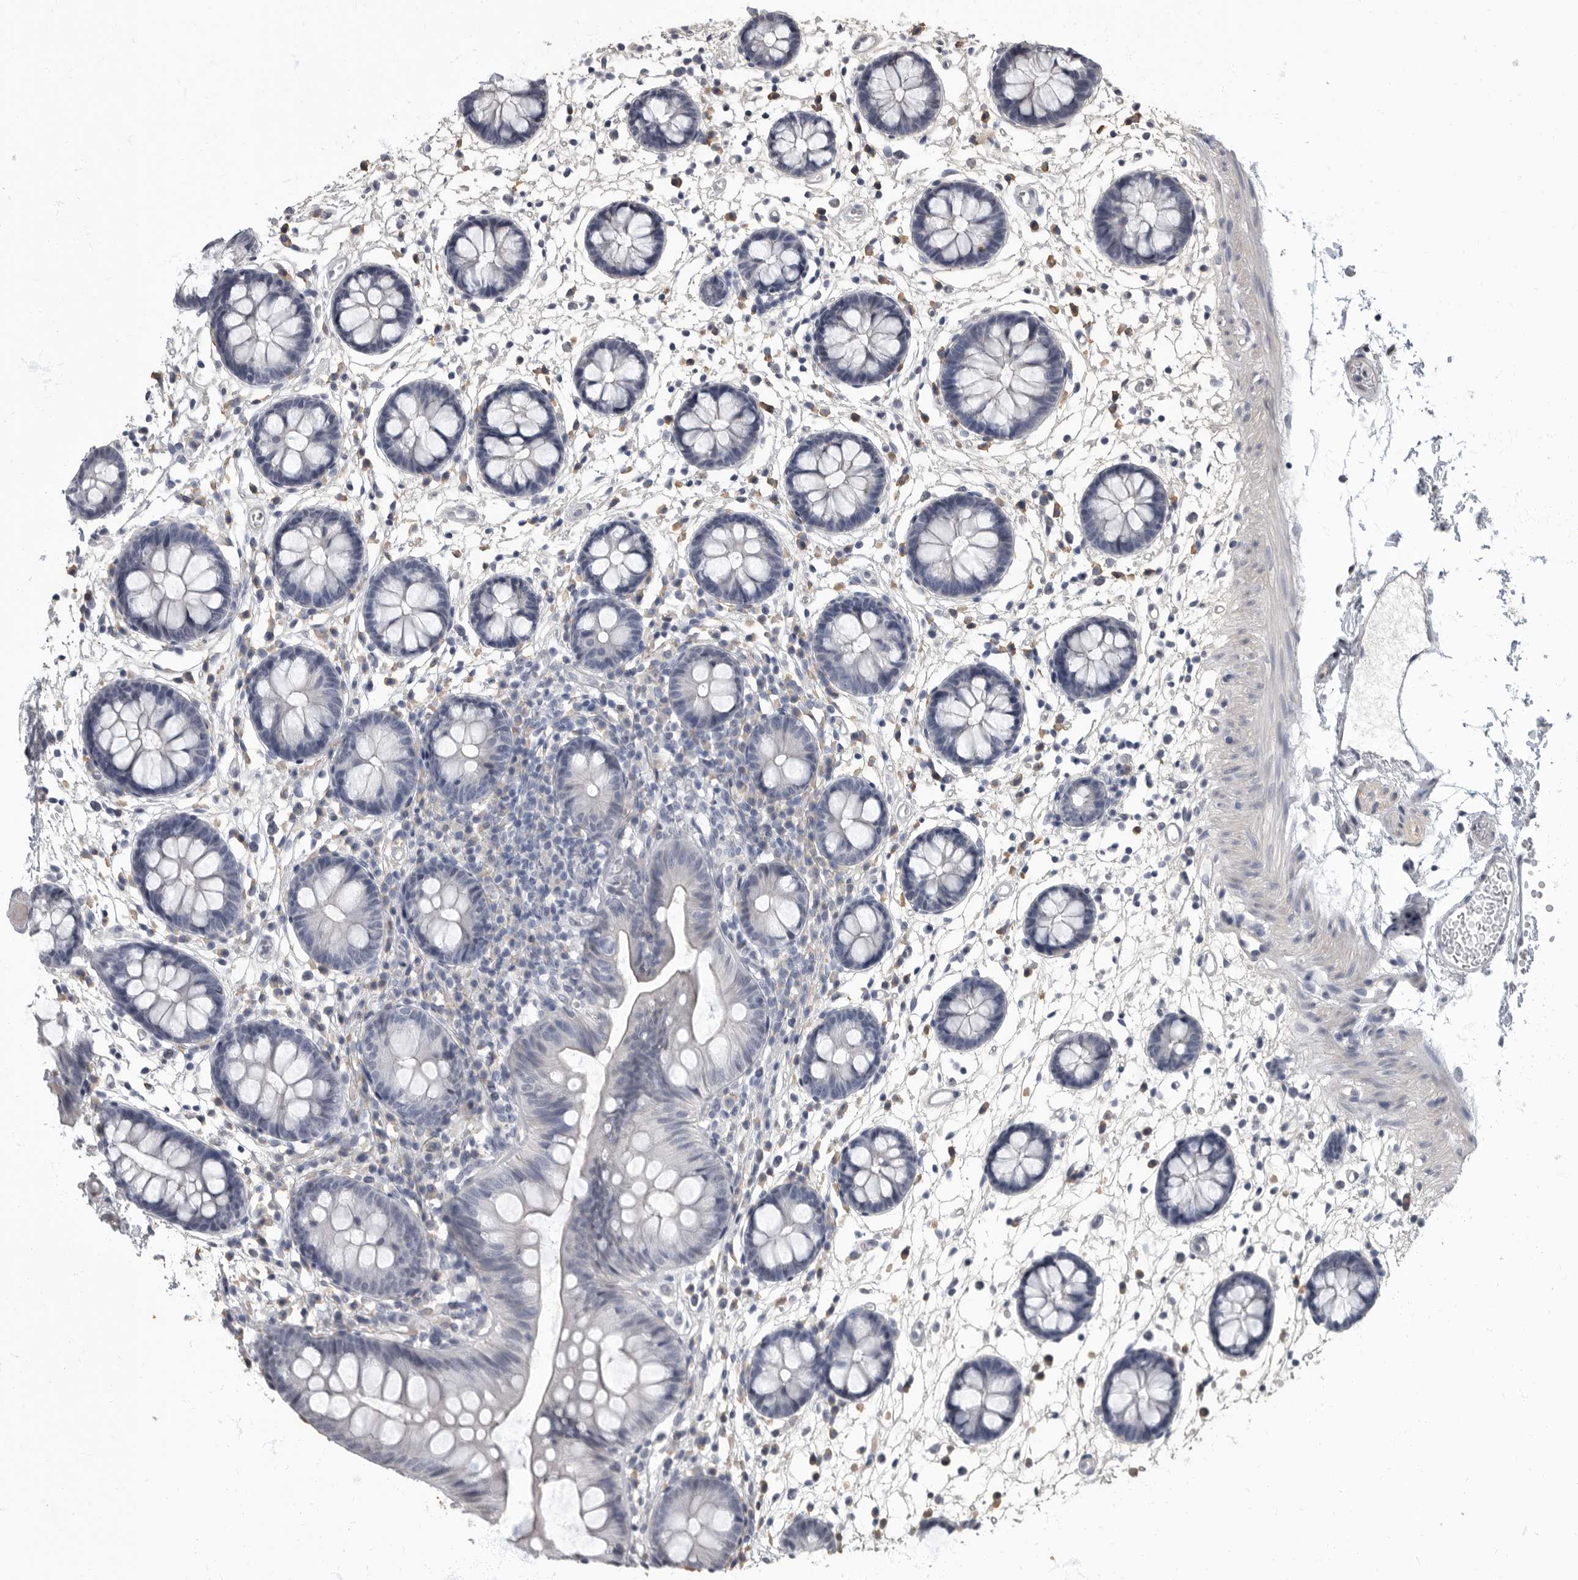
{"staining": {"intensity": "negative", "quantity": "none", "location": "none"}, "tissue": "colon", "cell_type": "Endothelial cells", "image_type": "normal", "snomed": [{"axis": "morphology", "description": "Normal tissue, NOS"}, {"axis": "topography", "description": "Colon"}], "caption": "The immunohistochemistry micrograph has no significant expression in endothelial cells of colon. (DAB IHC visualized using brightfield microscopy, high magnification).", "gene": "ARHGEF10", "patient": {"sex": "male", "age": 56}}